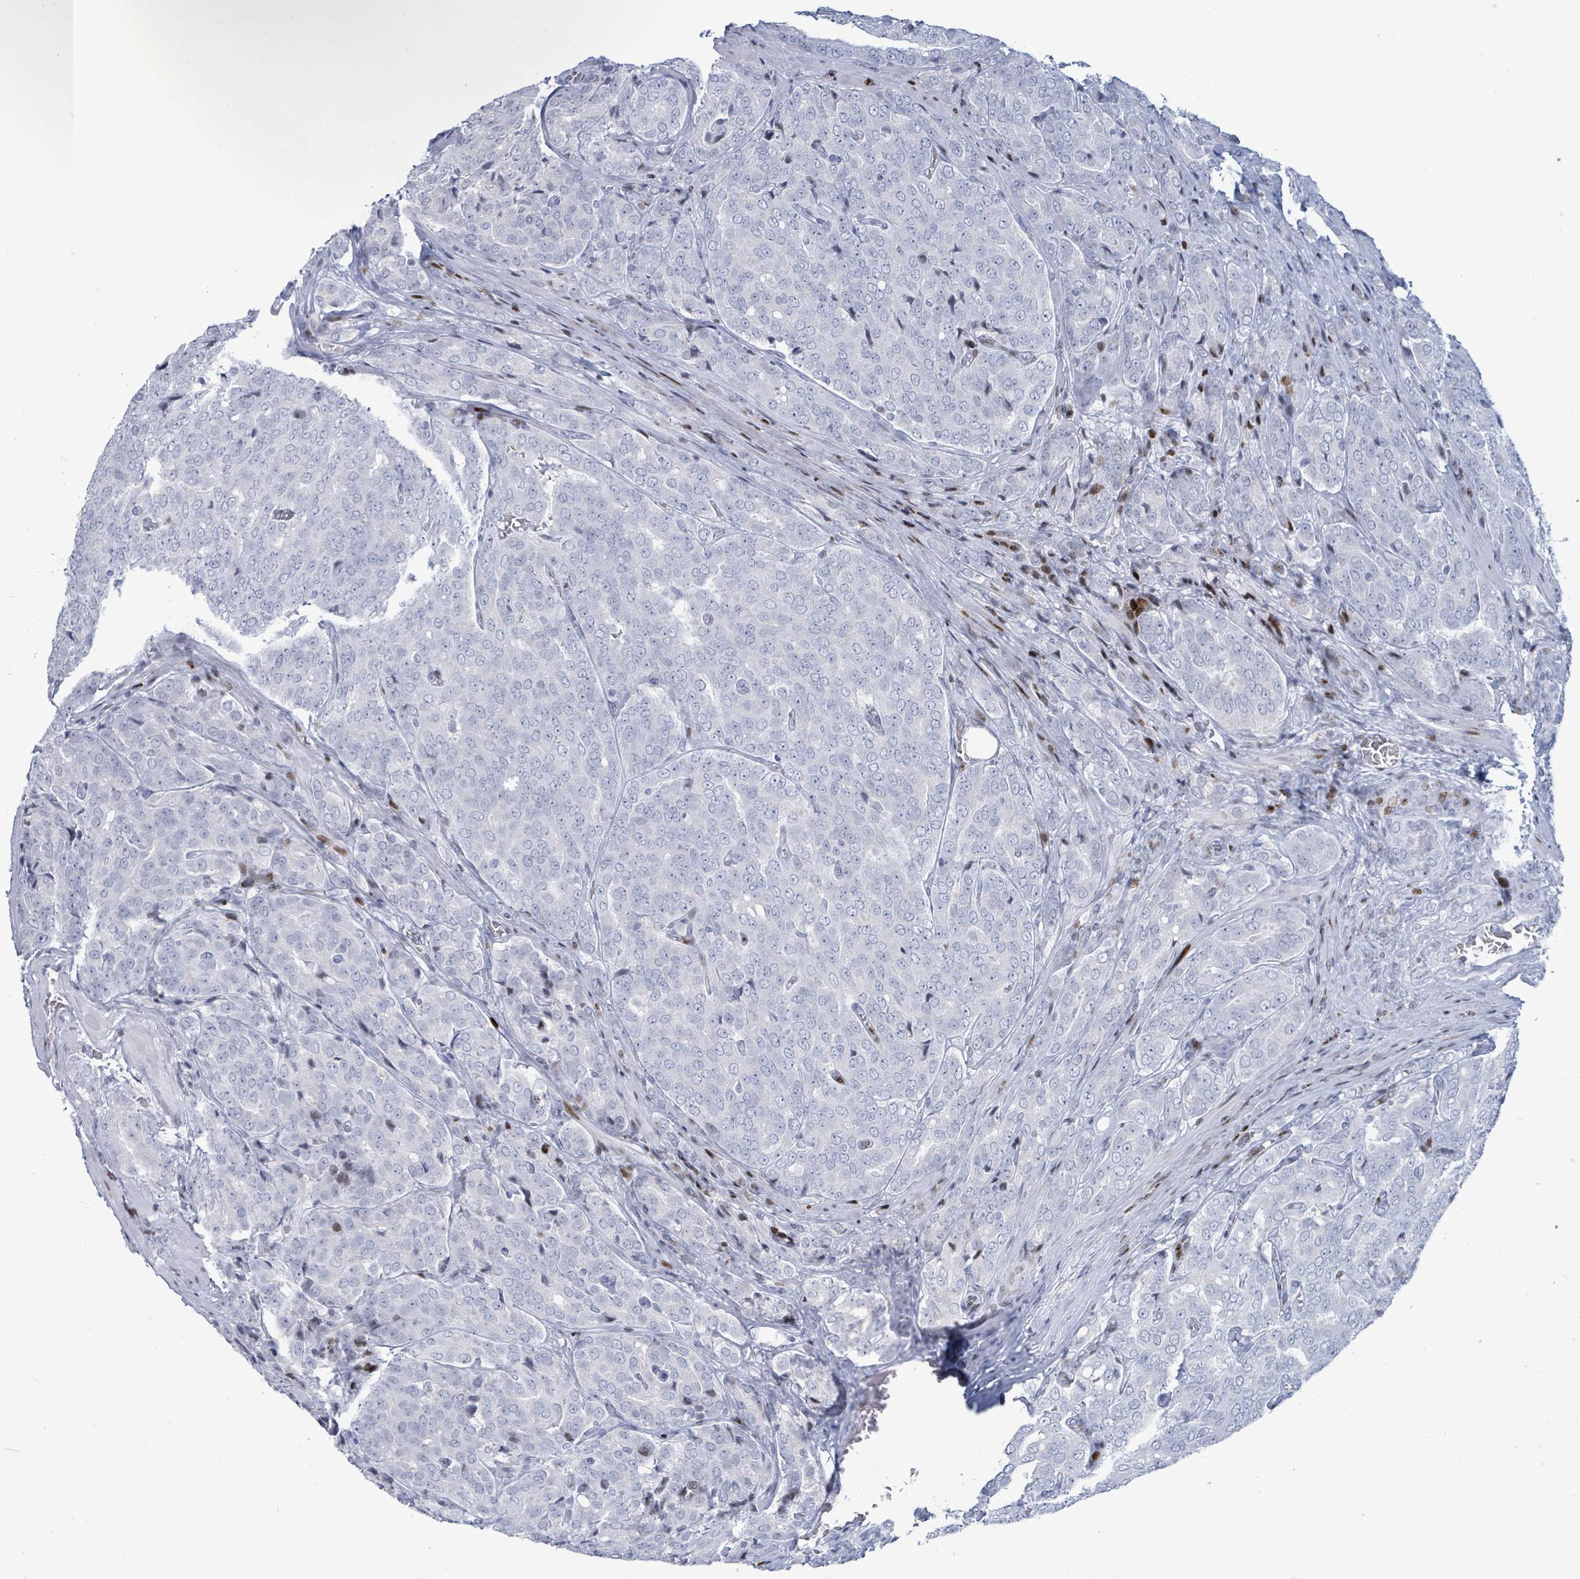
{"staining": {"intensity": "negative", "quantity": "none", "location": "none"}, "tissue": "prostate cancer", "cell_type": "Tumor cells", "image_type": "cancer", "snomed": [{"axis": "morphology", "description": "Adenocarcinoma, High grade"}, {"axis": "topography", "description": "Prostate"}], "caption": "High magnification brightfield microscopy of adenocarcinoma (high-grade) (prostate) stained with DAB (3,3'-diaminobenzidine) (brown) and counterstained with hematoxylin (blue): tumor cells show no significant staining. (DAB (3,3'-diaminobenzidine) immunohistochemistry, high magnification).", "gene": "MALL", "patient": {"sex": "male", "age": 68}}